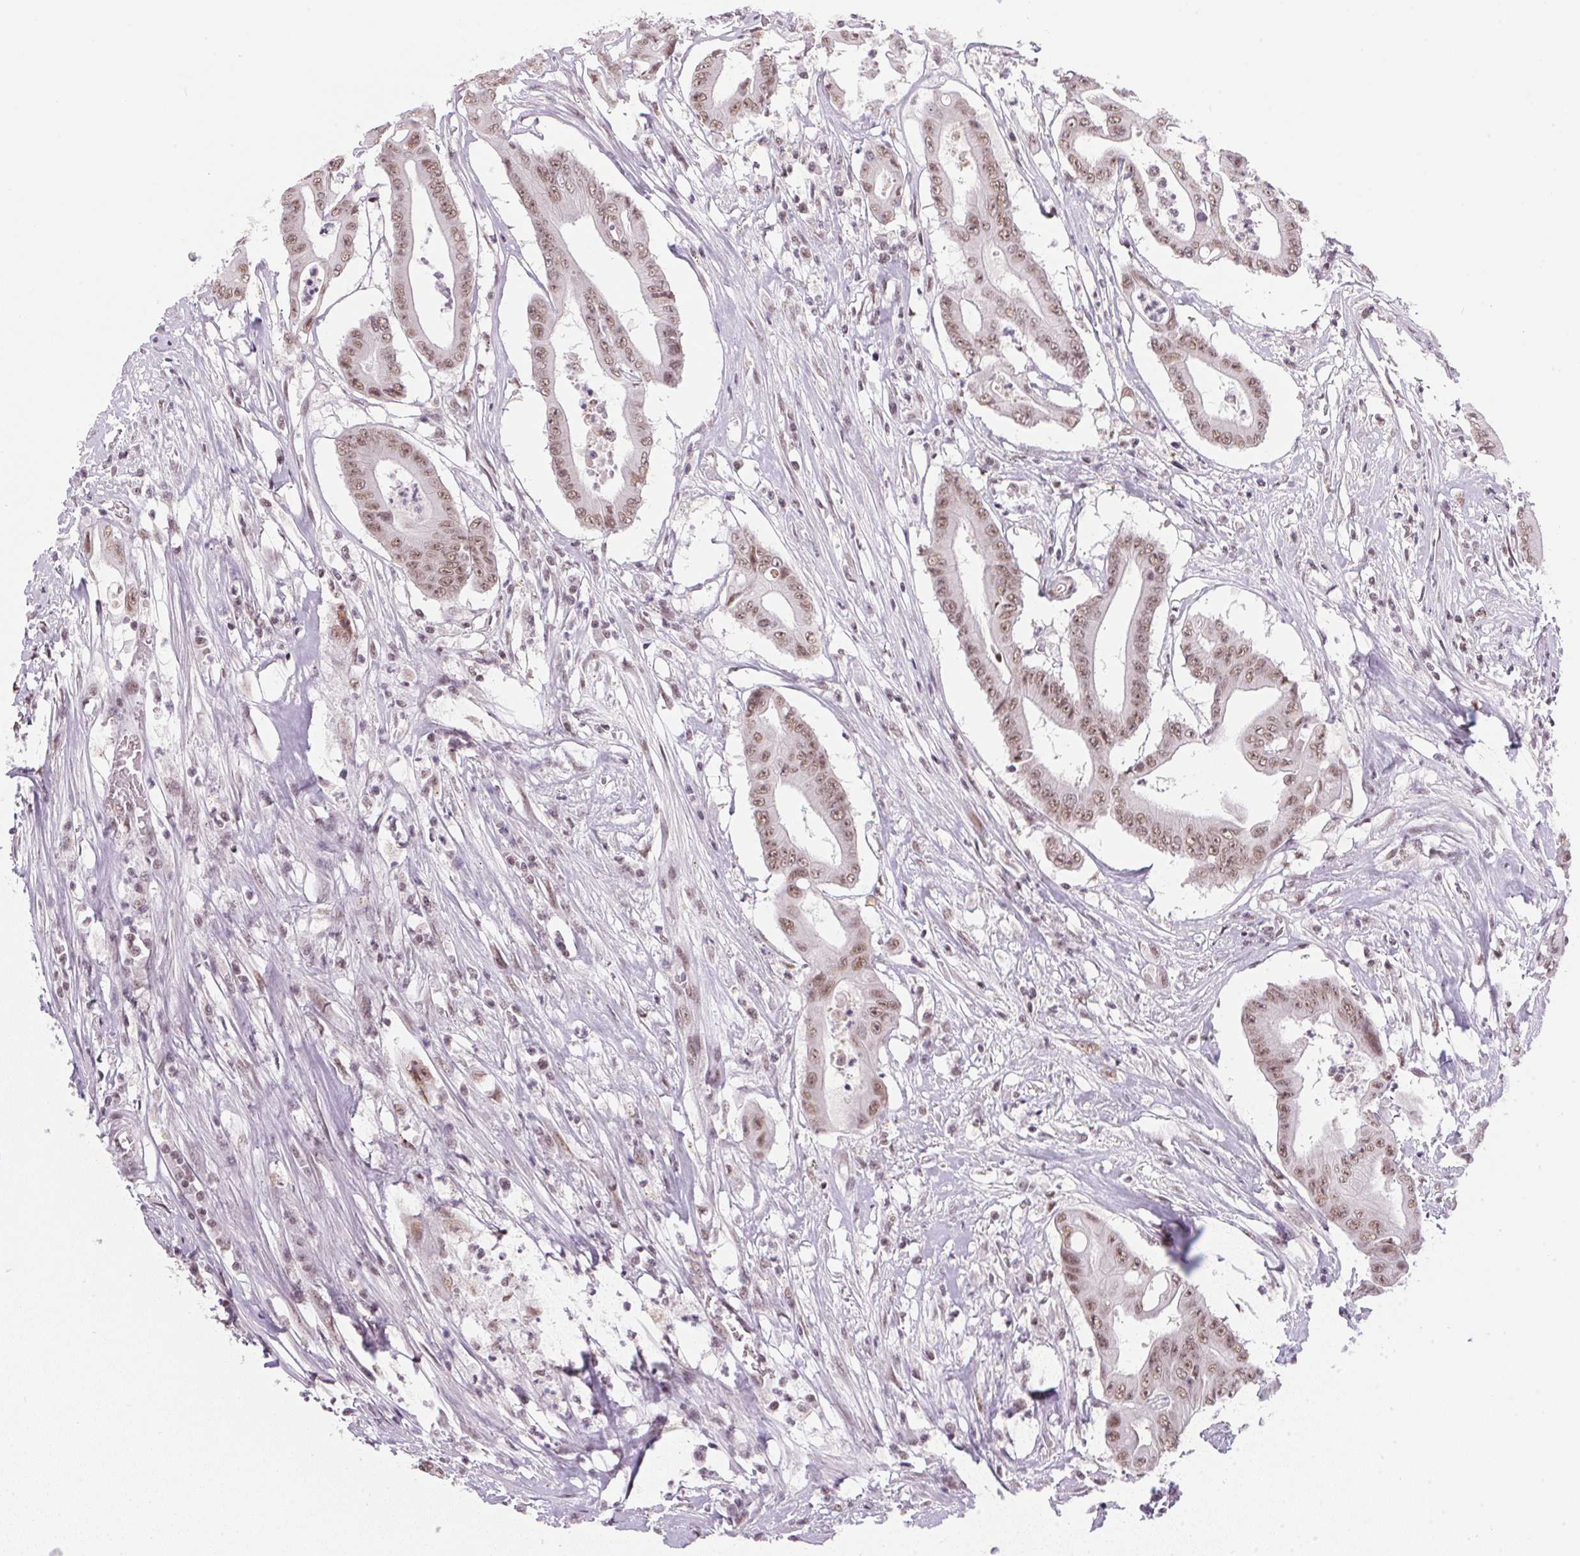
{"staining": {"intensity": "weak", "quantity": ">75%", "location": "nuclear"}, "tissue": "colorectal cancer", "cell_type": "Tumor cells", "image_type": "cancer", "snomed": [{"axis": "morphology", "description": "Adenocarcinoma, NOS"}, {"axis": "topography", "description": "Rectum"}], "caption": "About >75% of tumor cells in colorectal cancer (adenocarcinoma) exhibit weak nuclear protein positivity as visualized by brown immunohistochemical staining.", "gene": "SRSF7", "patient": {"sex": "male", "age": 54}}